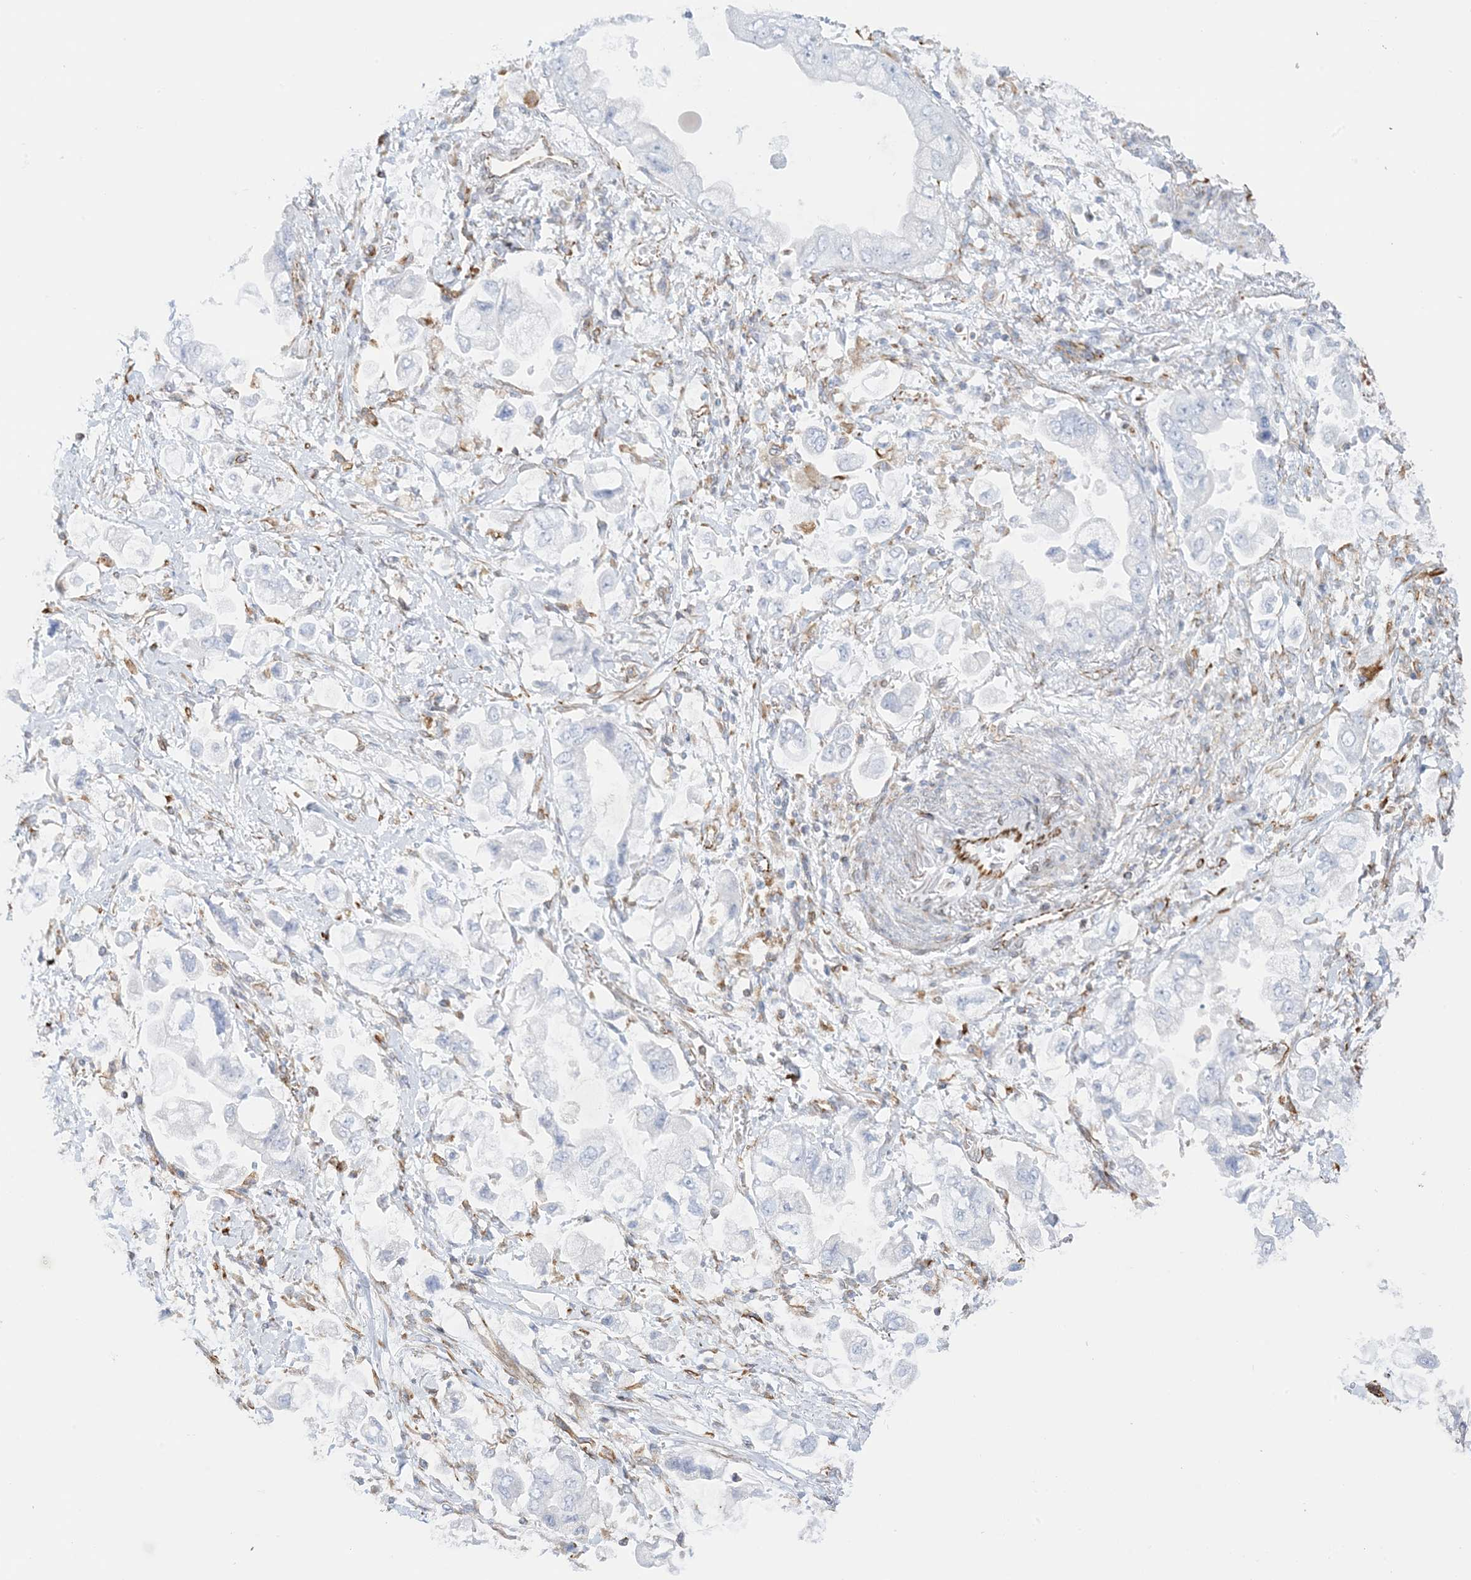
{"staining": {"intensity": "negative", "quantity": "none", "location": "none"}, "tissue": "stomach cancer", "cell_type": "Tumor cells", "image_type": "cancer", "snomed": [{"axis": "morphology", "description": "Adenocarcinoma, NOS"}, {"axis": "topography", "description": "Stomach"}], "caption": "Immunohistochemistry micrograph of neoplastic tissue: stomach cancer stained with DAB (3,3'-diaminobenzidine) shows no significant protein expression in tumor cells.", "gene": "PID1", "patient": {"sex": "male", "age": 62}}